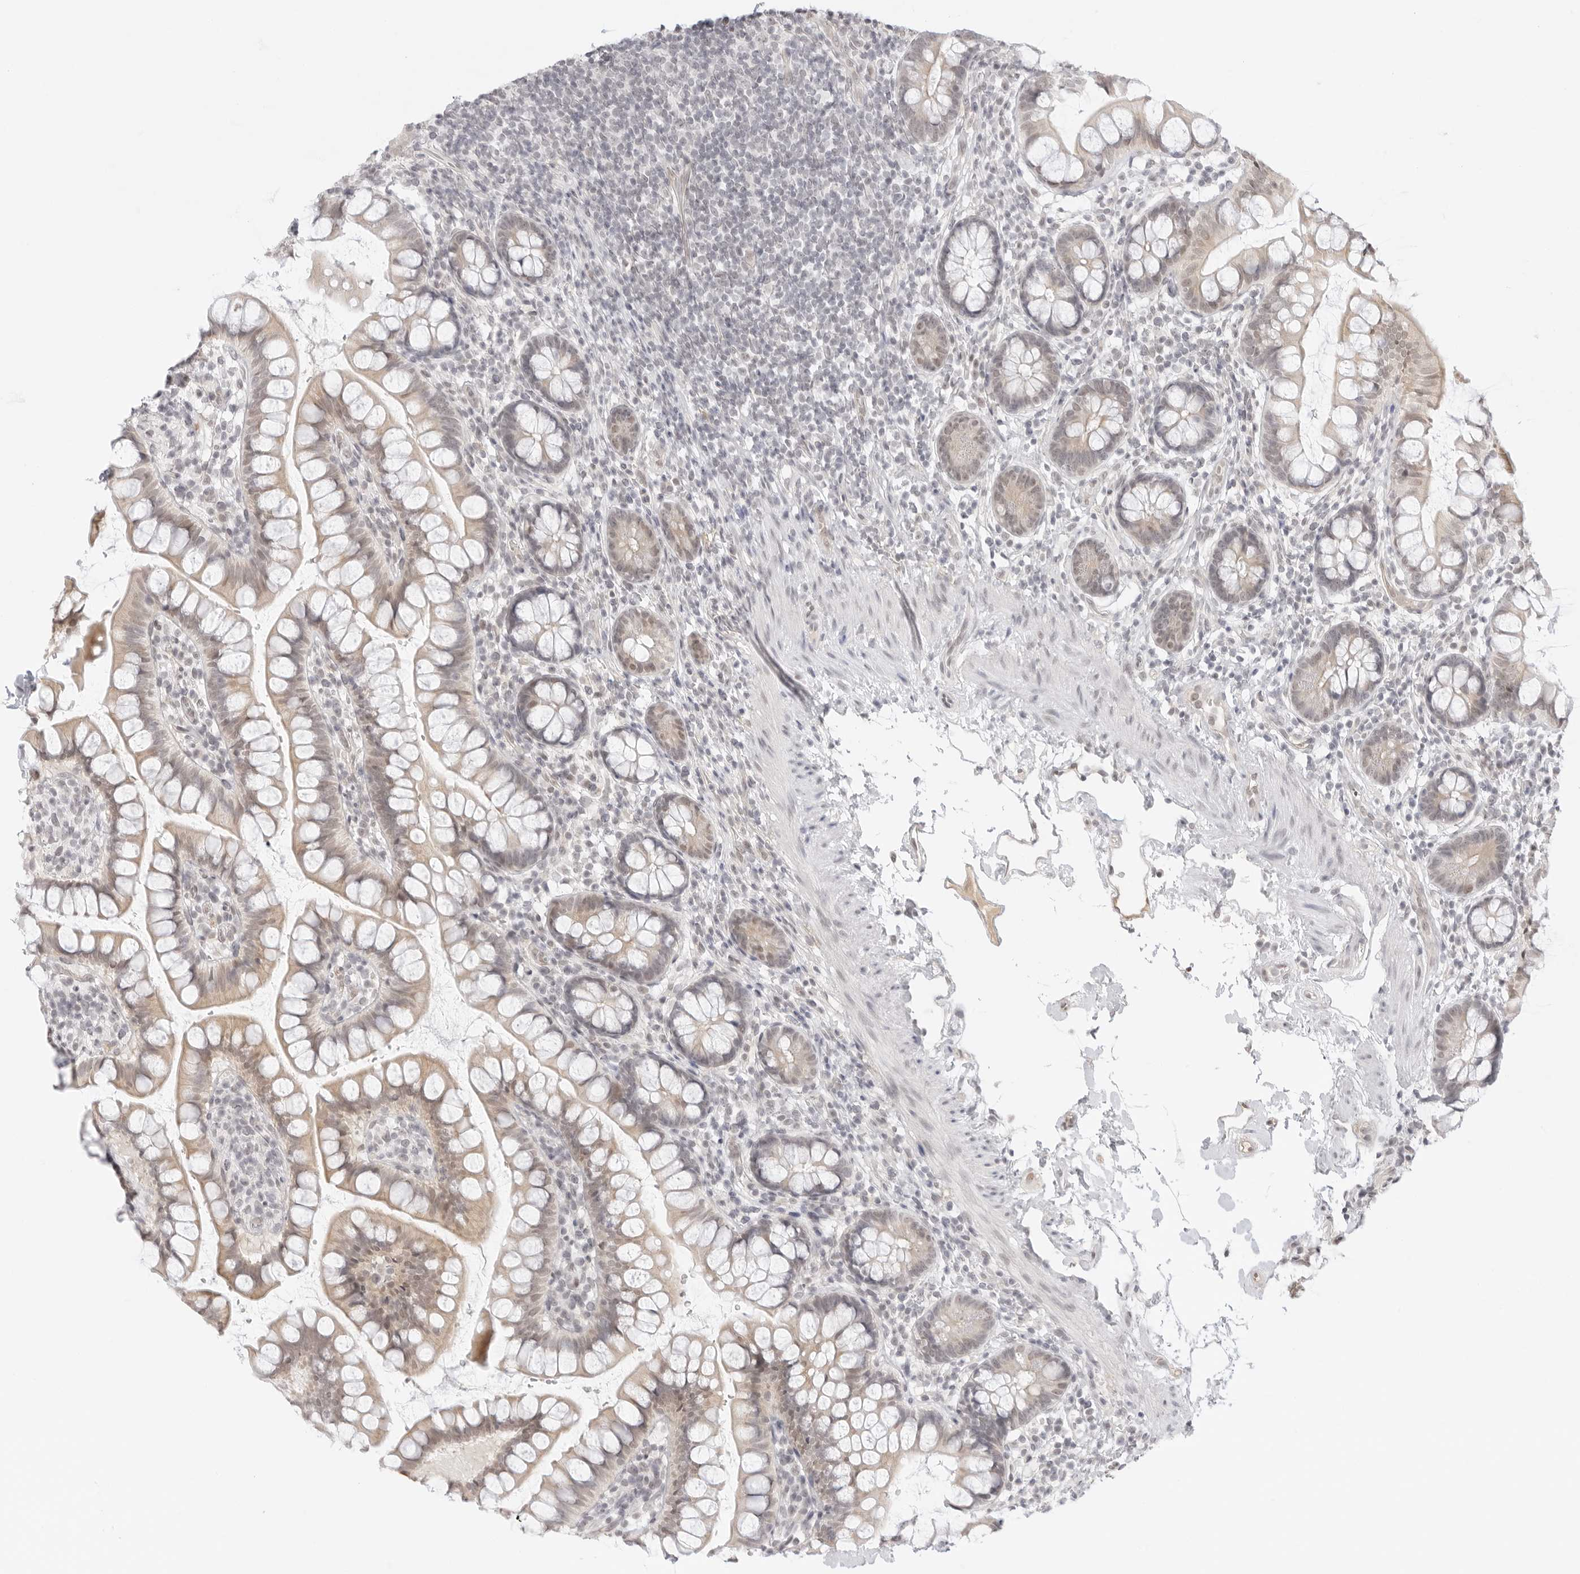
{"staining": {"intensity": "weak", "quantity": "25%-75%", "location": "cytoplasmic/membranous,nuclear"}, "tissue": "small intestine", "cell_type": "Glandular cells", "image_type": "normal", "snomed": [{"axis": "morphology", "description": "Normal tissue, NOS"}, {"axis": "topography", "description": "Small intestine"}], "caption": "The immunohistochemical stain highlights weak cytoplasmic/membranous,nuclear expression in glandular cells of normal small intestine. (brown staining indicates protein expression, while blue staining denotes nuclei).", "gene": "MED18", "patient": {"sex": "female", "age": 84}}